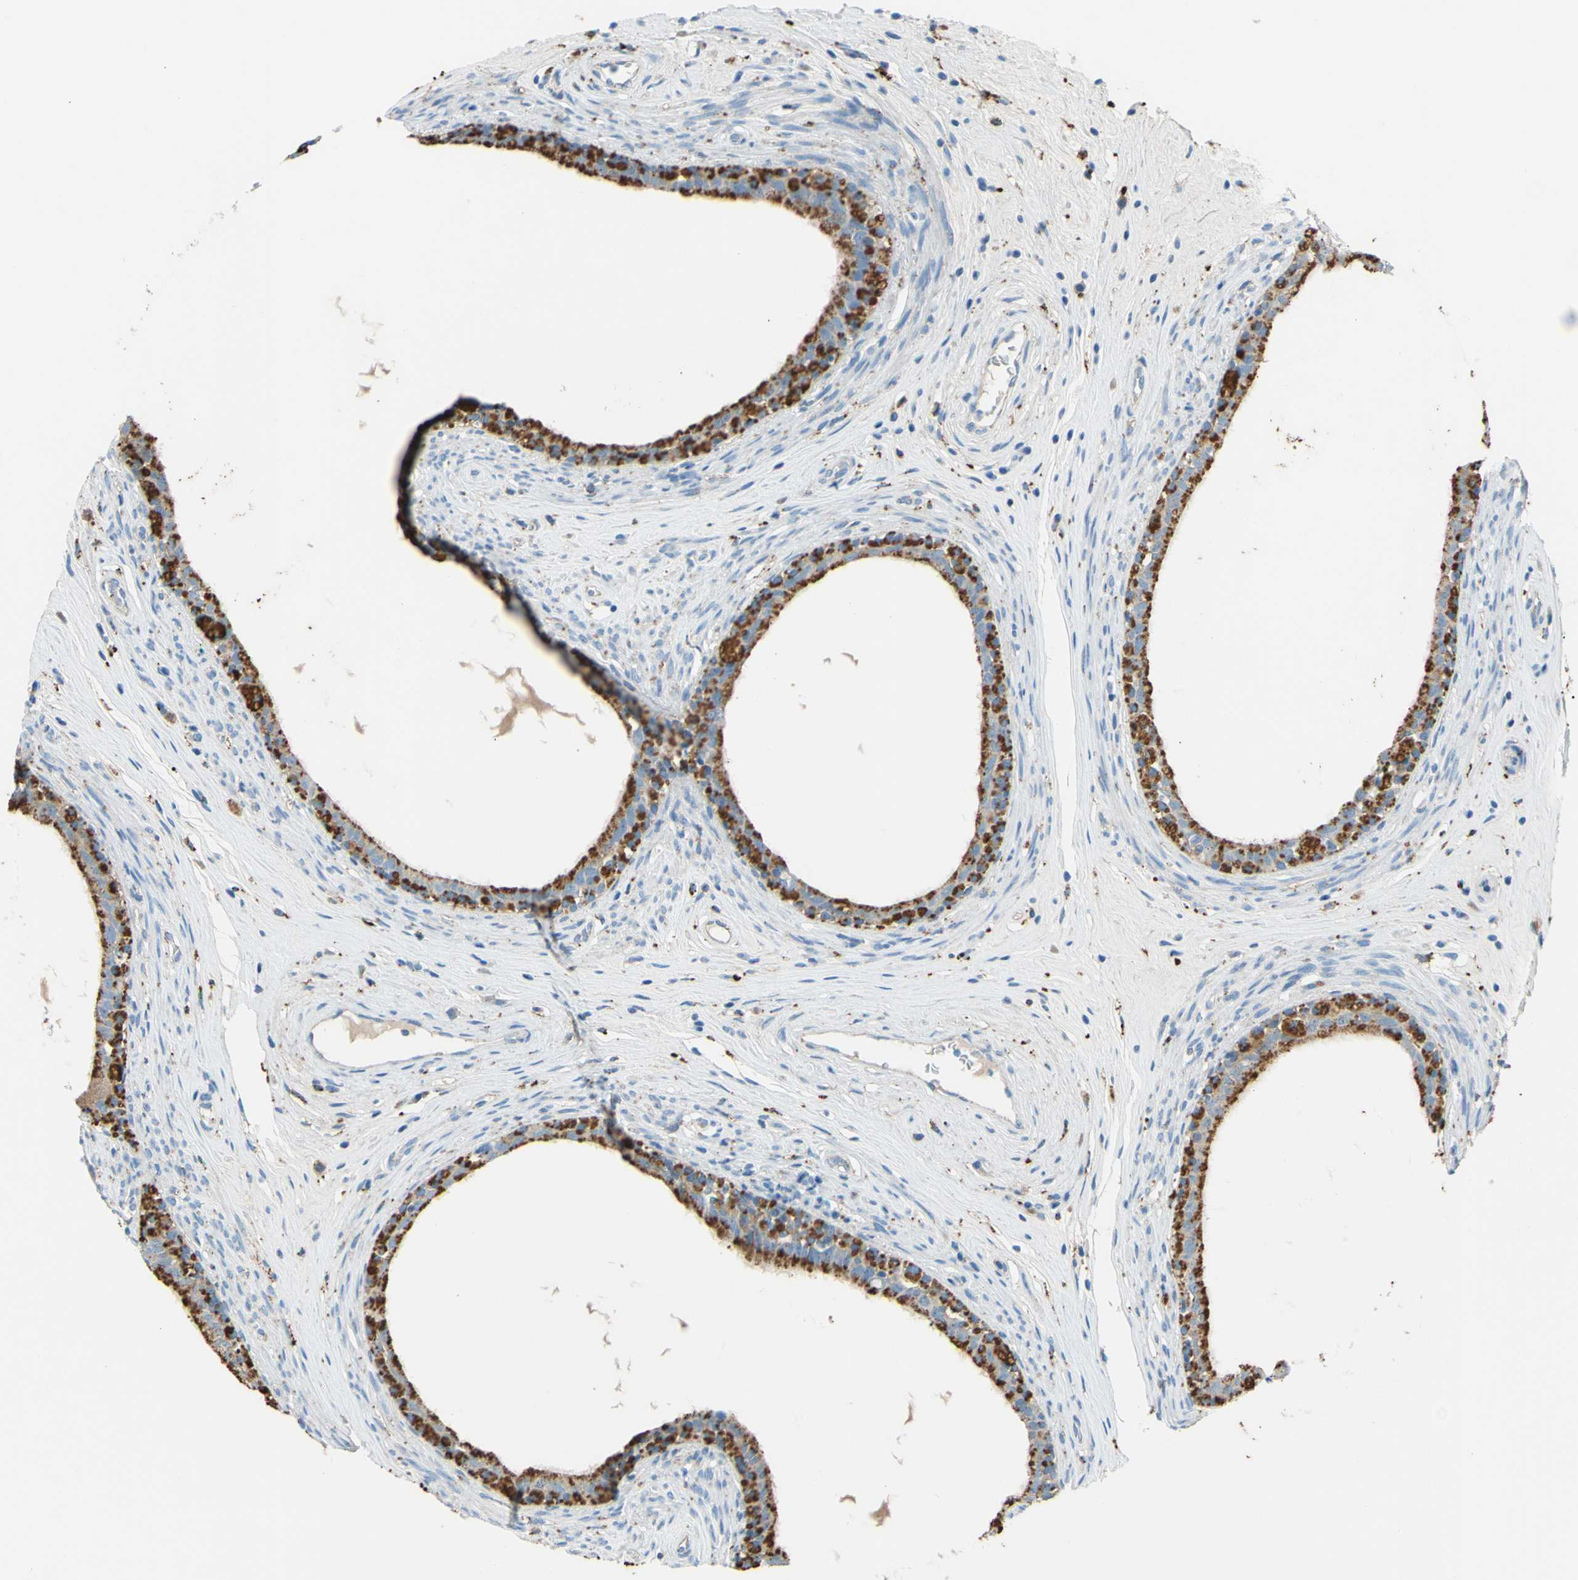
{"staining": {"intensity": "strong", "quantity": ">75%", "location": "cytoplasmic/membranous"}, "tissue": "epididymis", "cell_type": "Glandular cells", "image_type": "normal", "snomed": [{"axis": "morphology", "description": "Normal tissue, NOS"}, {"axis": "morphology", "description": "Inflammation, NOS"}, {"axis": "topography", "description": "Epididymis"}], "caption": "Immunohistochemical staining of normal human epididymis displays >75% levels of strong cytoplasmic/membranous protein expression in about >75% of glandular cells.", "gene": "CTSD", "patient": {"sex": "male", "age": 84}}